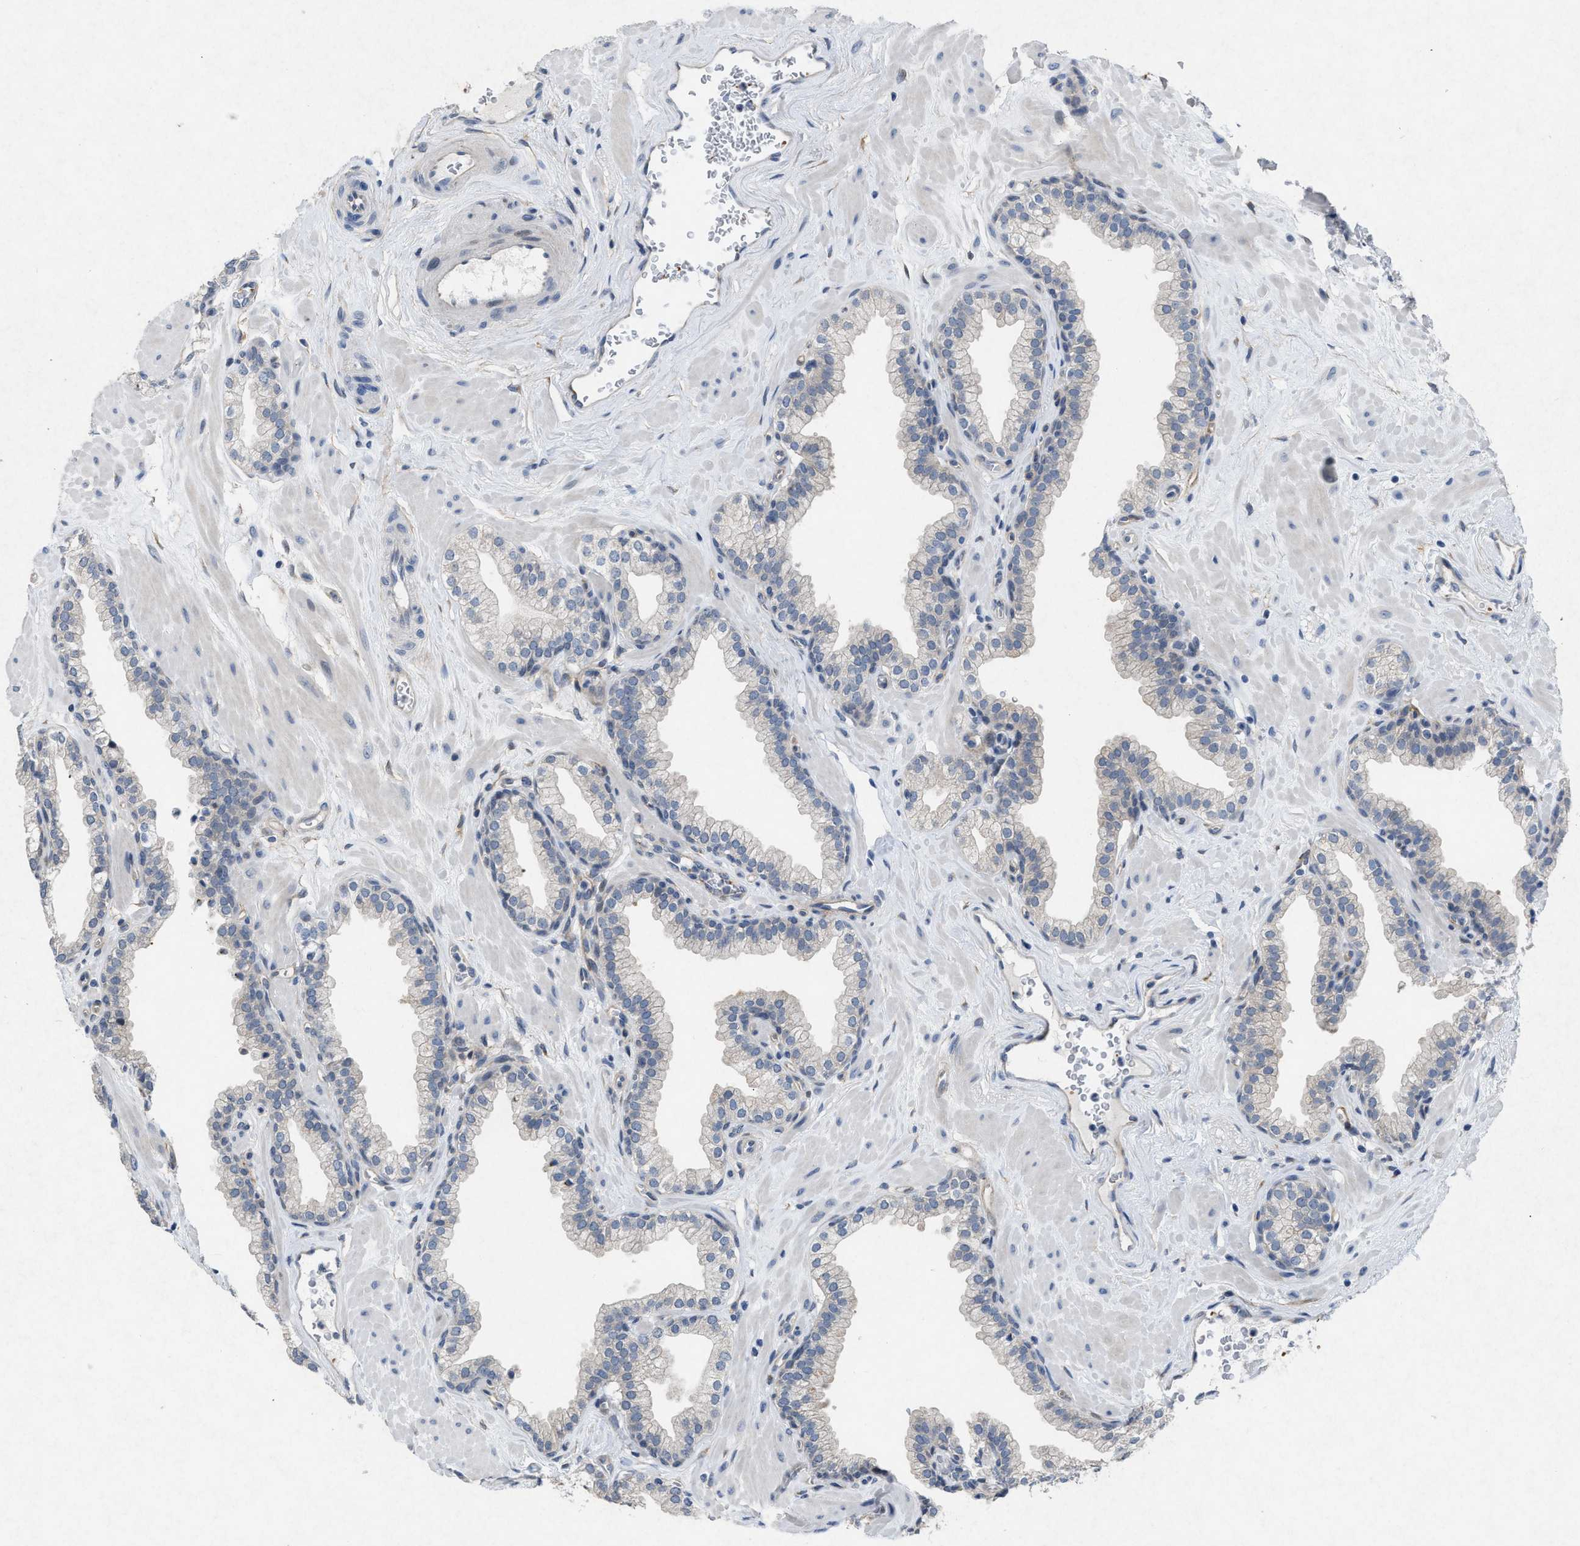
{"staining": {"intensity": "negative", "quantity": "none", "location": "none"}, "tissue": "prostate", "cell_type": "Glandular cells", "image_type": "normal", "snomed": [{"axis": "morphology", "description": "Normal tissue, NOS"}, {"axis": "morphology", "description": "Urothelial carcinoma, Low grade"}, {"axis": "topography", "description": "Urinary bladder"}, {"axis": "topography", "description": "Prostate"}], "caption": "Immunohistochemistry (IHC) of normal human prostate reveals no staining in glandular cells. The staining was performed using DAB to visualize the protein expression in brown, while the nuclei were stained in blue with hematoxylin (Magnification: 20x).", "gene": "PDGFRA", "patient": {"sex": "male", "age": 60}}